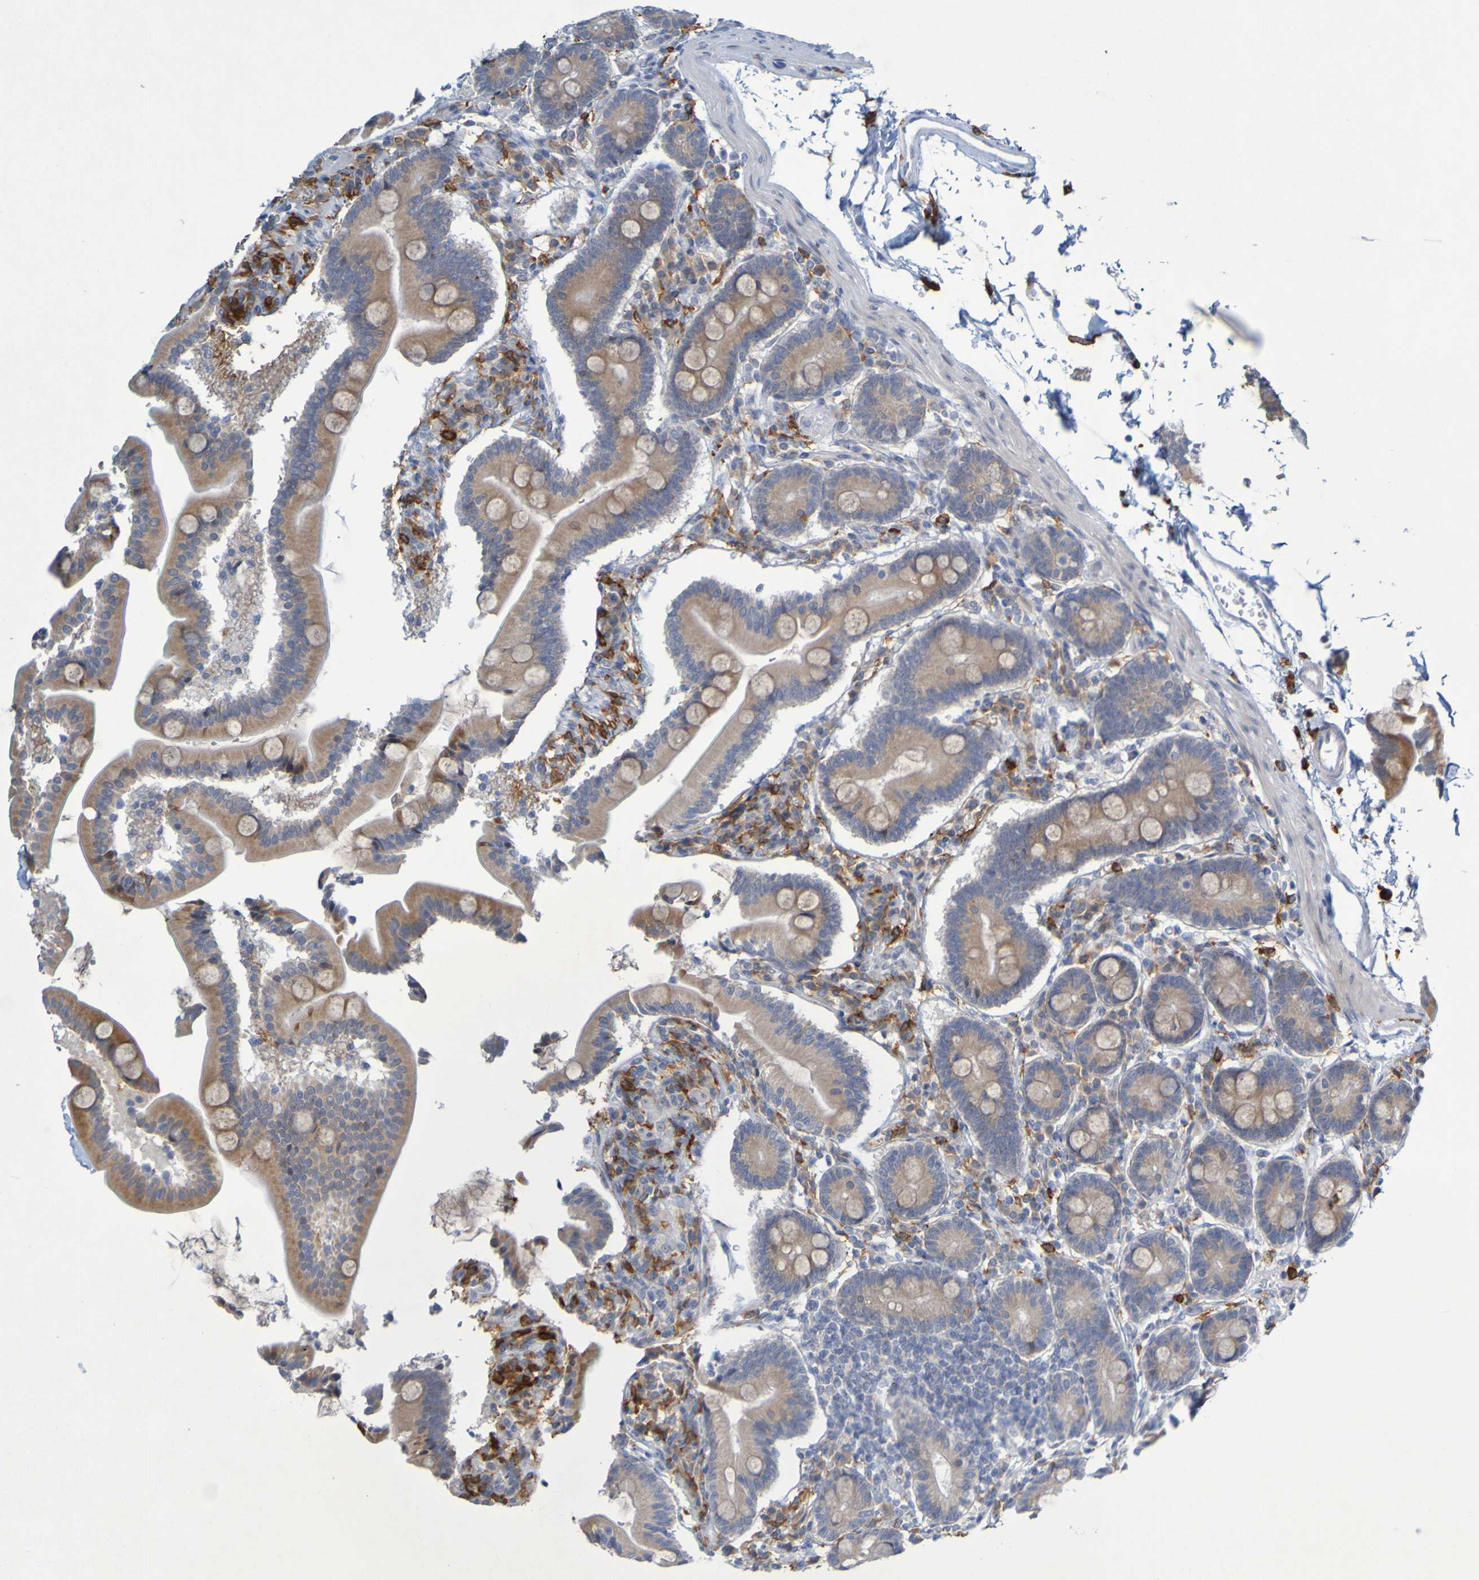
{"staining": {"intensity": "weak", "quantity": ">75%", "location": "cytoplasmic/membranous"}, "tissue": "duodenum", "cell_type": "Glandular cells", "image_type": "normal", "snomed": [{"axis": "morphology", "description": "Normal tissue, NOS"}, {"axis": "topography", "description": "Duodenum"}], "caption": "A high-resolution photomicrograph shows immunohistochemistry staining of normal duodenum, which displays weak cytoplasmic/membranous staining in about >75% of glandular cells.", "gene": "LILRB5", "patient": {"sex": "male", "age": 54}}